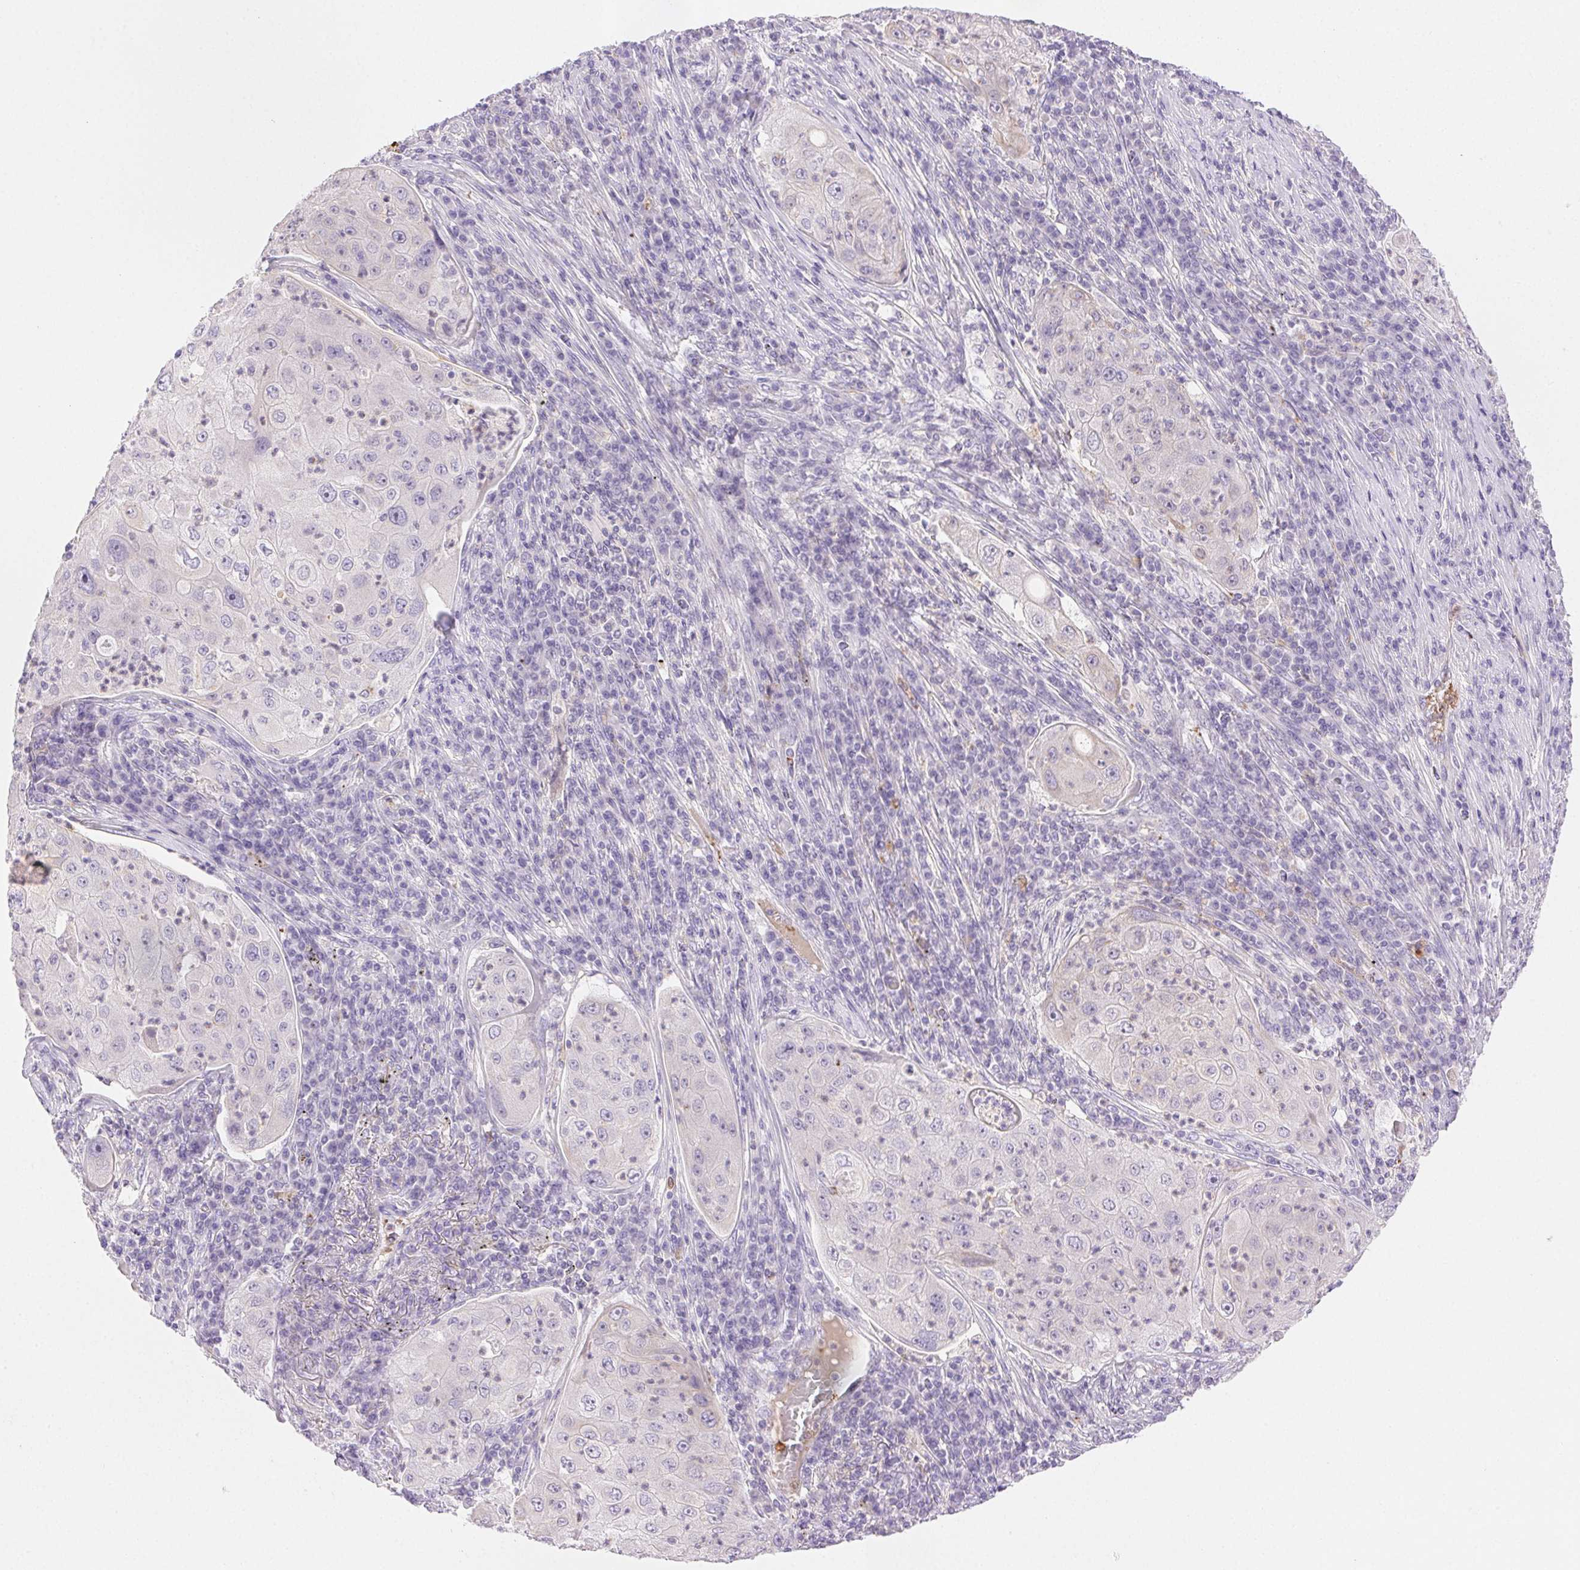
{"staining": {"intensity": "negative", "quantity": "none", "location": "none"}, "tissue": "lung cancer", "cell_type": "Tumor cells", "image_type": "cancer", "snomed": [{"axis": "morphology", "description": "Squamous cell carcinoma, NOS"}, {"axis": "topography", "description": "Lung"}], "caption": "Protein analysis of lung squamous cell carcinoma reveals no significant positivity in tumor cells.", "gene": "FGA", "patient": {"sex": "female", "age": 59}}